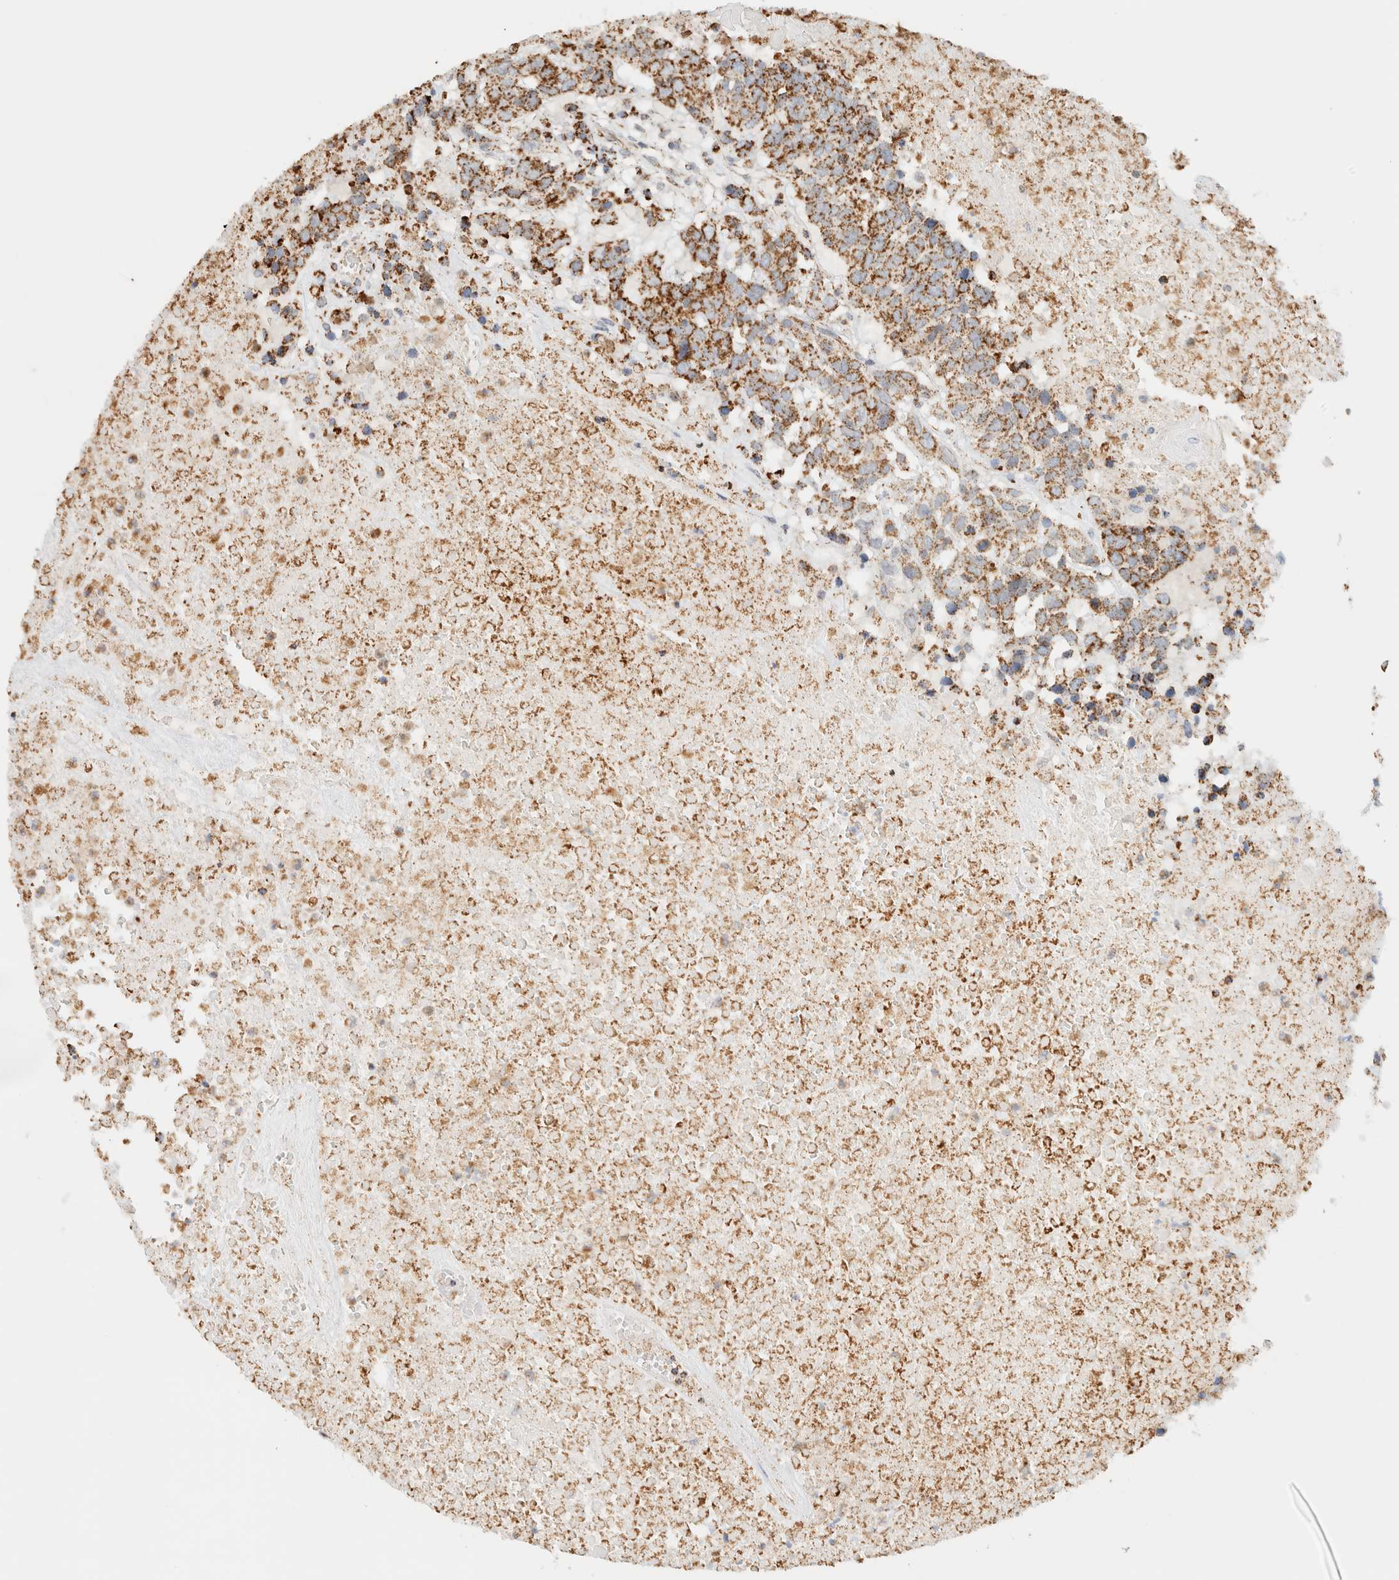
{"staining": {"intensity": "moderate", "quantity": ">75%", "location": "cytoplasmic/membranous"}, "tissue": "head and neck cancer", "cell_type": "Tumor cells", "image_type": "cancer", "snomed": [{"axis": "morphology", "description": "Squamous cell carcinoma, NOS"}, {"axis": "topography", "description": "Head-Neck"}], "caption": "The image shows immunohistochemical staining of head and neck cancer. There is moderate cytoplasmic/membranous expression is present in about >75% of tumor cells.", "gene": "KIFAP3", "patient": {"sex": "male", "age": 66}}